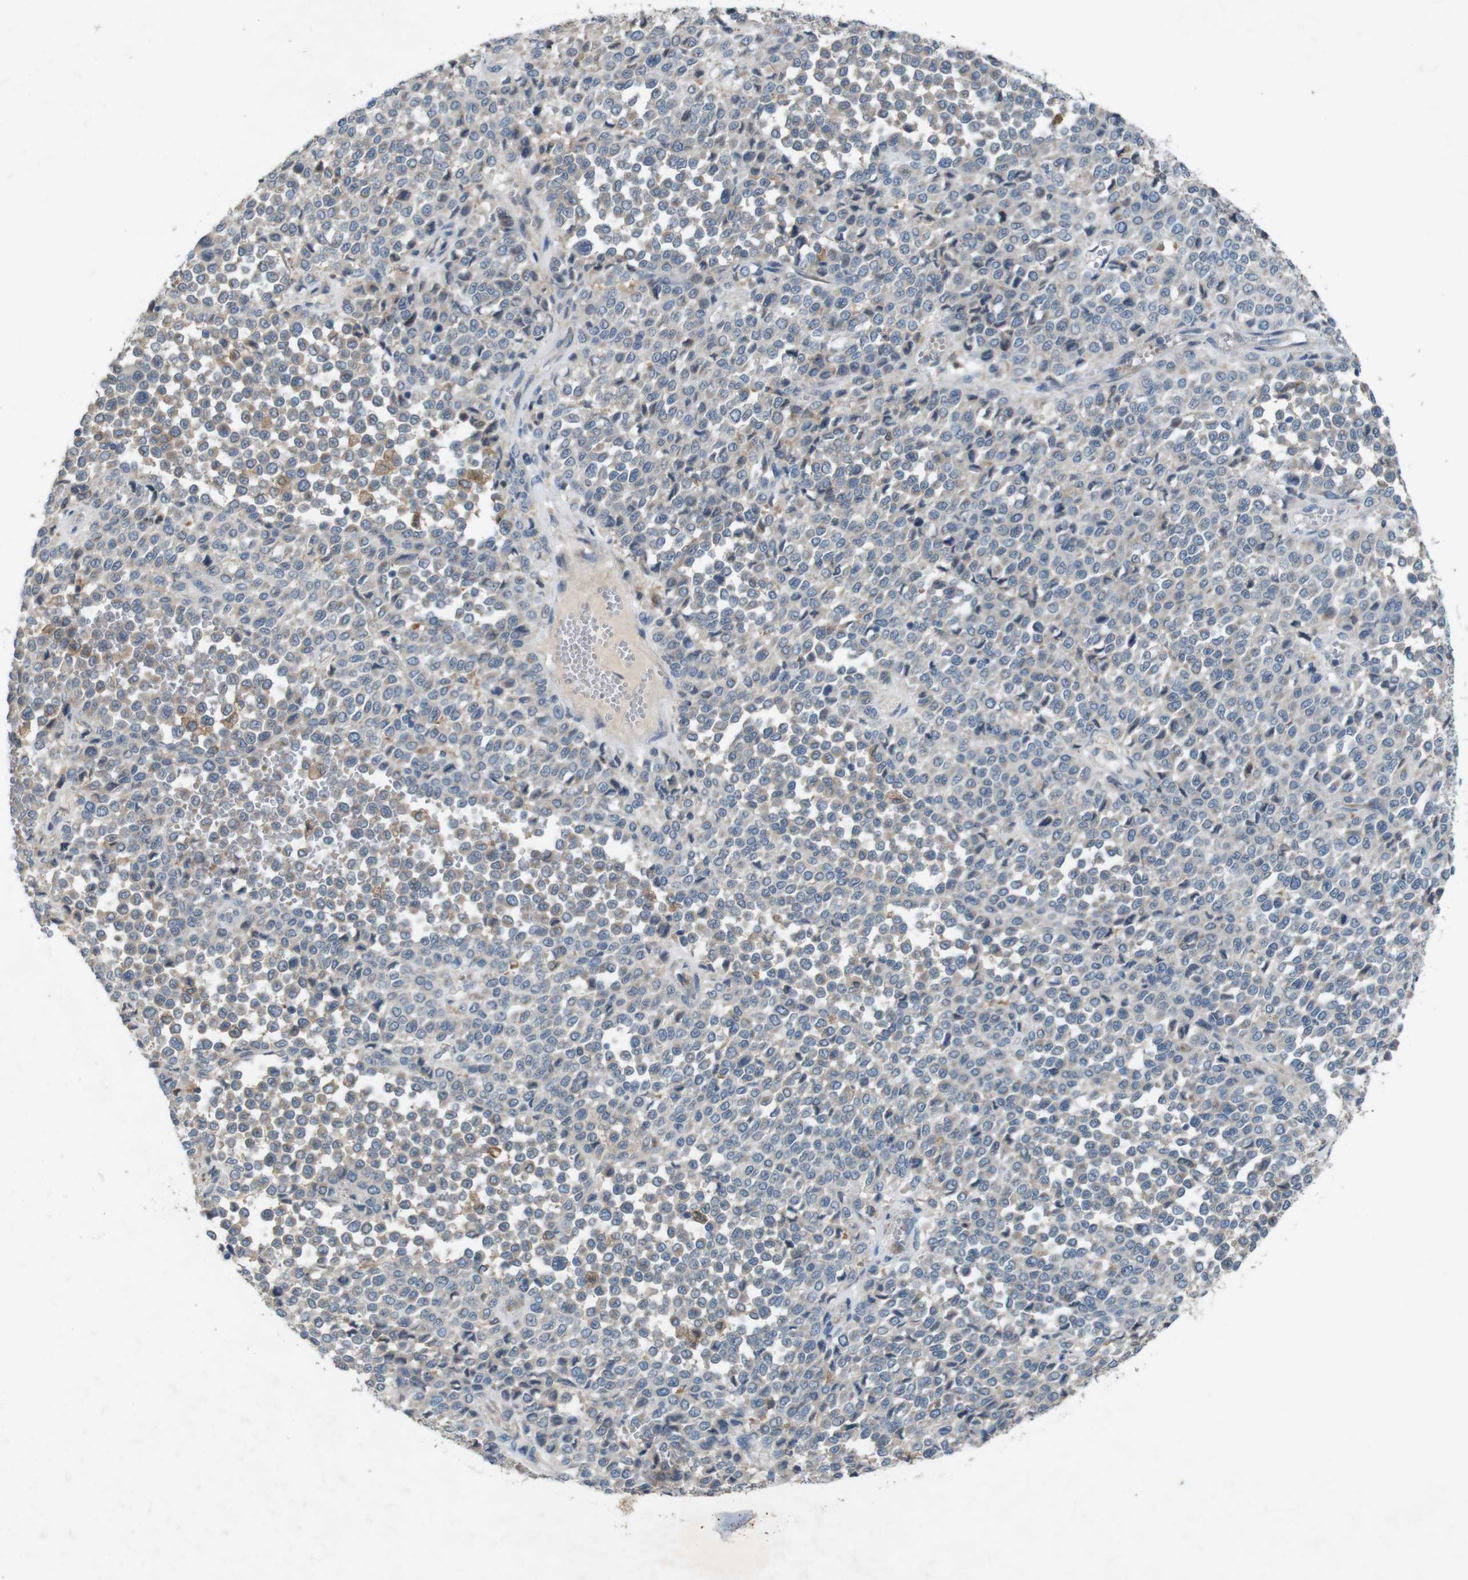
{"staining": {"intensity": "weak", "quantity": "<25%", "location": "cytoplasmic/membranous"}, "tissue": "melanoma", "cell_type": "Tumor cells", "image_type": "cancer", "snomed": [{"axis": "morphology", "description": "Malignant melanoma, Metastatic site"}, {"axis": "topography", "description": "Pancreas"}], "caption": "Tumor cells are negative for brown protein staining in melanoma. (Stains: DAB immunohistochemistry (IHC) with hematoxylin counter stain, Microscopy: brightfield microscopy at high magnification).", "gene": "MOGAT3", "patient": {"sex": "female", "age": 30}}